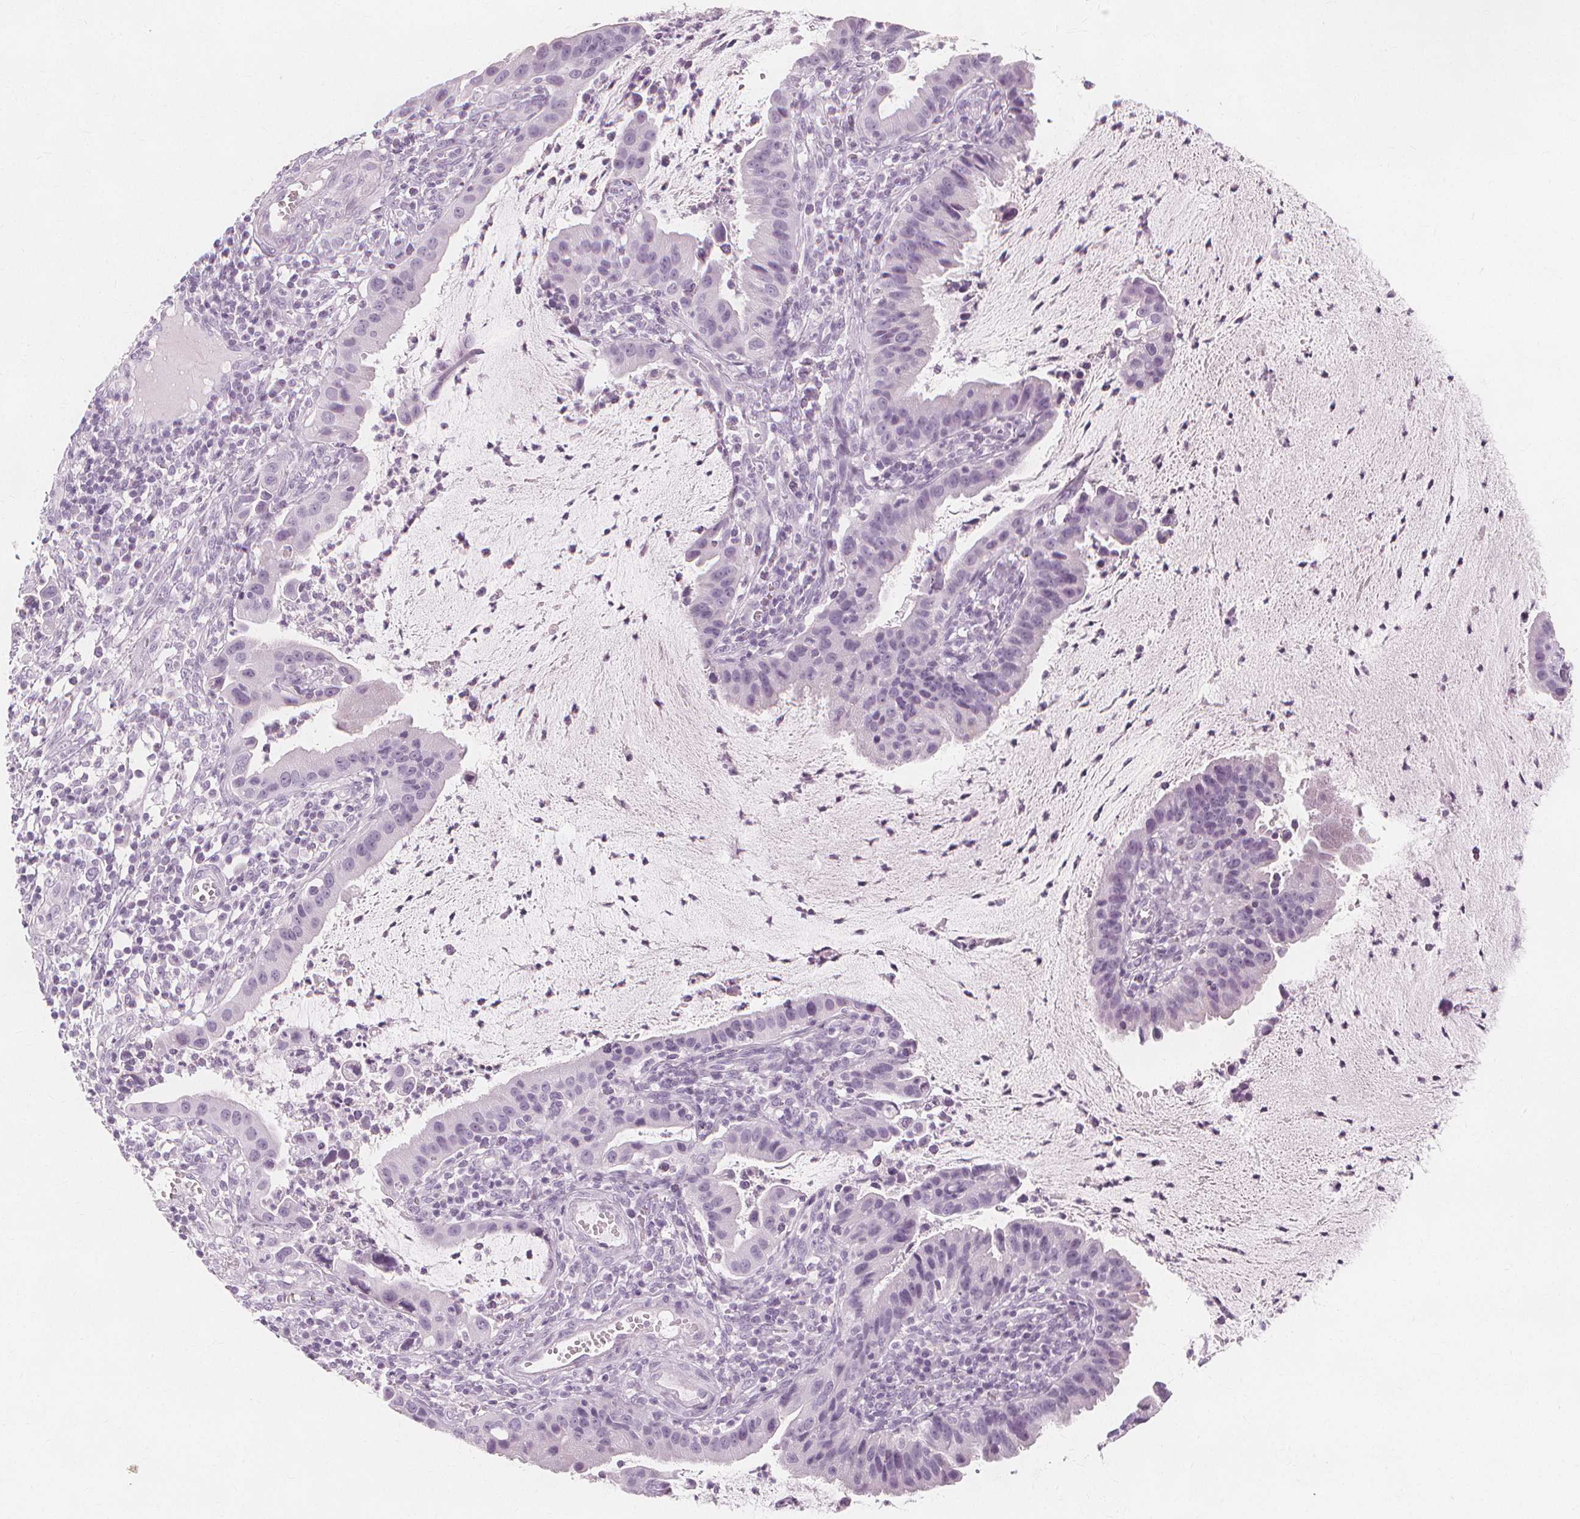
{"staining": {"intensity": "weak", "quantity": "<25%", "location": "cytoplasmic/membranous"}, "tissue": "cervical cancer", "cell_type": "Tumor cells", "image_type": "cancer", "snomed": [{"axis": "morphology", "description": "Adenocarcinoma, NOS"}, {"axis": "topography", "description": "Cervix"}], "caption": "Cervical cancer stained for a protein using IHC displays no staining tumor cells.", "gene": "TFF1", "patient": {"sex": "female", "age": 34}}